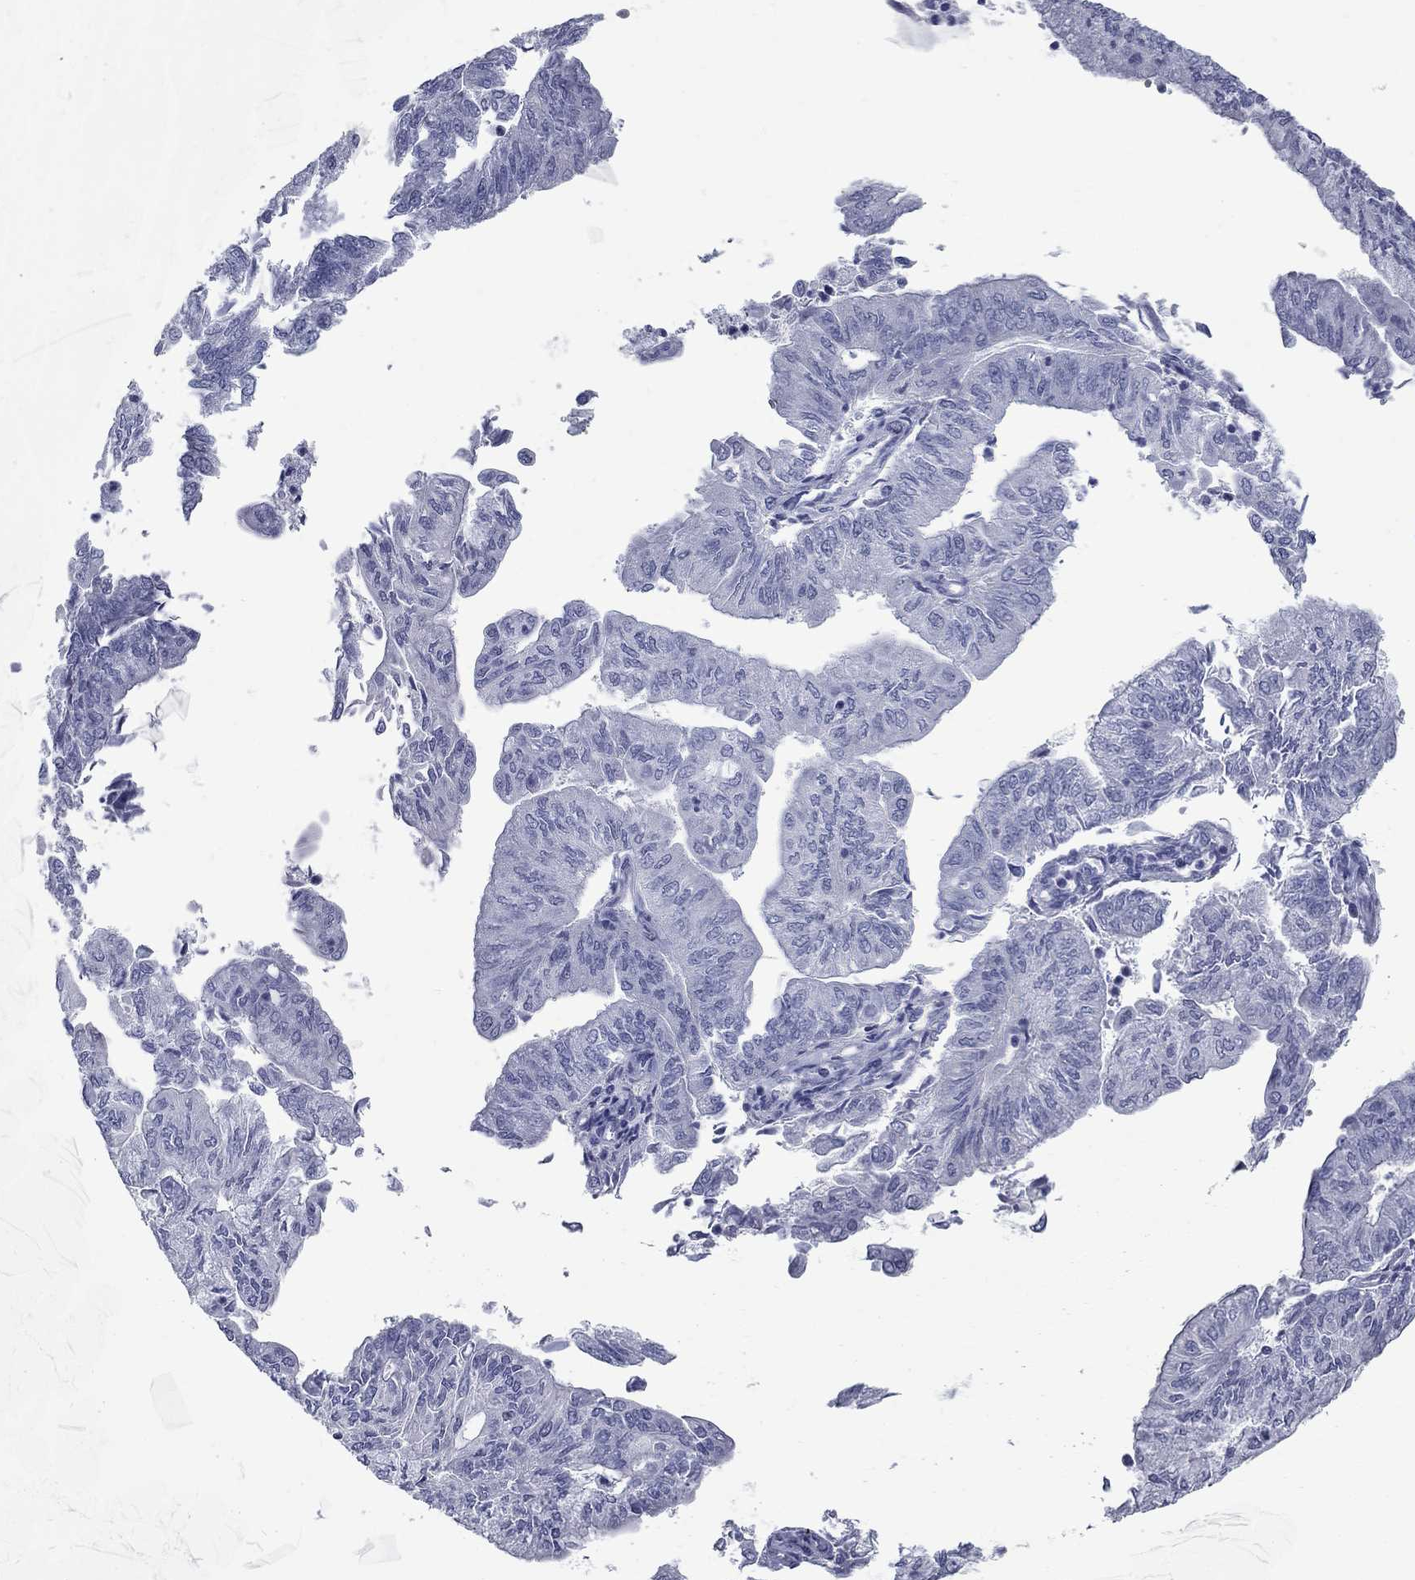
{"staining": {"intensity": "negative", "quantity": "none", "location": "none"}, "tissue": "endometrial cancer", "cell_type": "Tumor cells", "image_type": "cancer", "snomed": [{"axis": "morphology", "description": "Adenocarcinoma, NOS"}, {"axis": "topography", "description": "Endometrium"}], "caption": "Protein analysis of endometrial cancer exhibits no significant positivity in tumor cells. (Immunohistochemistry (ihc), brightfield microscopy, high magnification).", "gene": "ASF1B", "patient": {"sex": "female", "age": 59}}